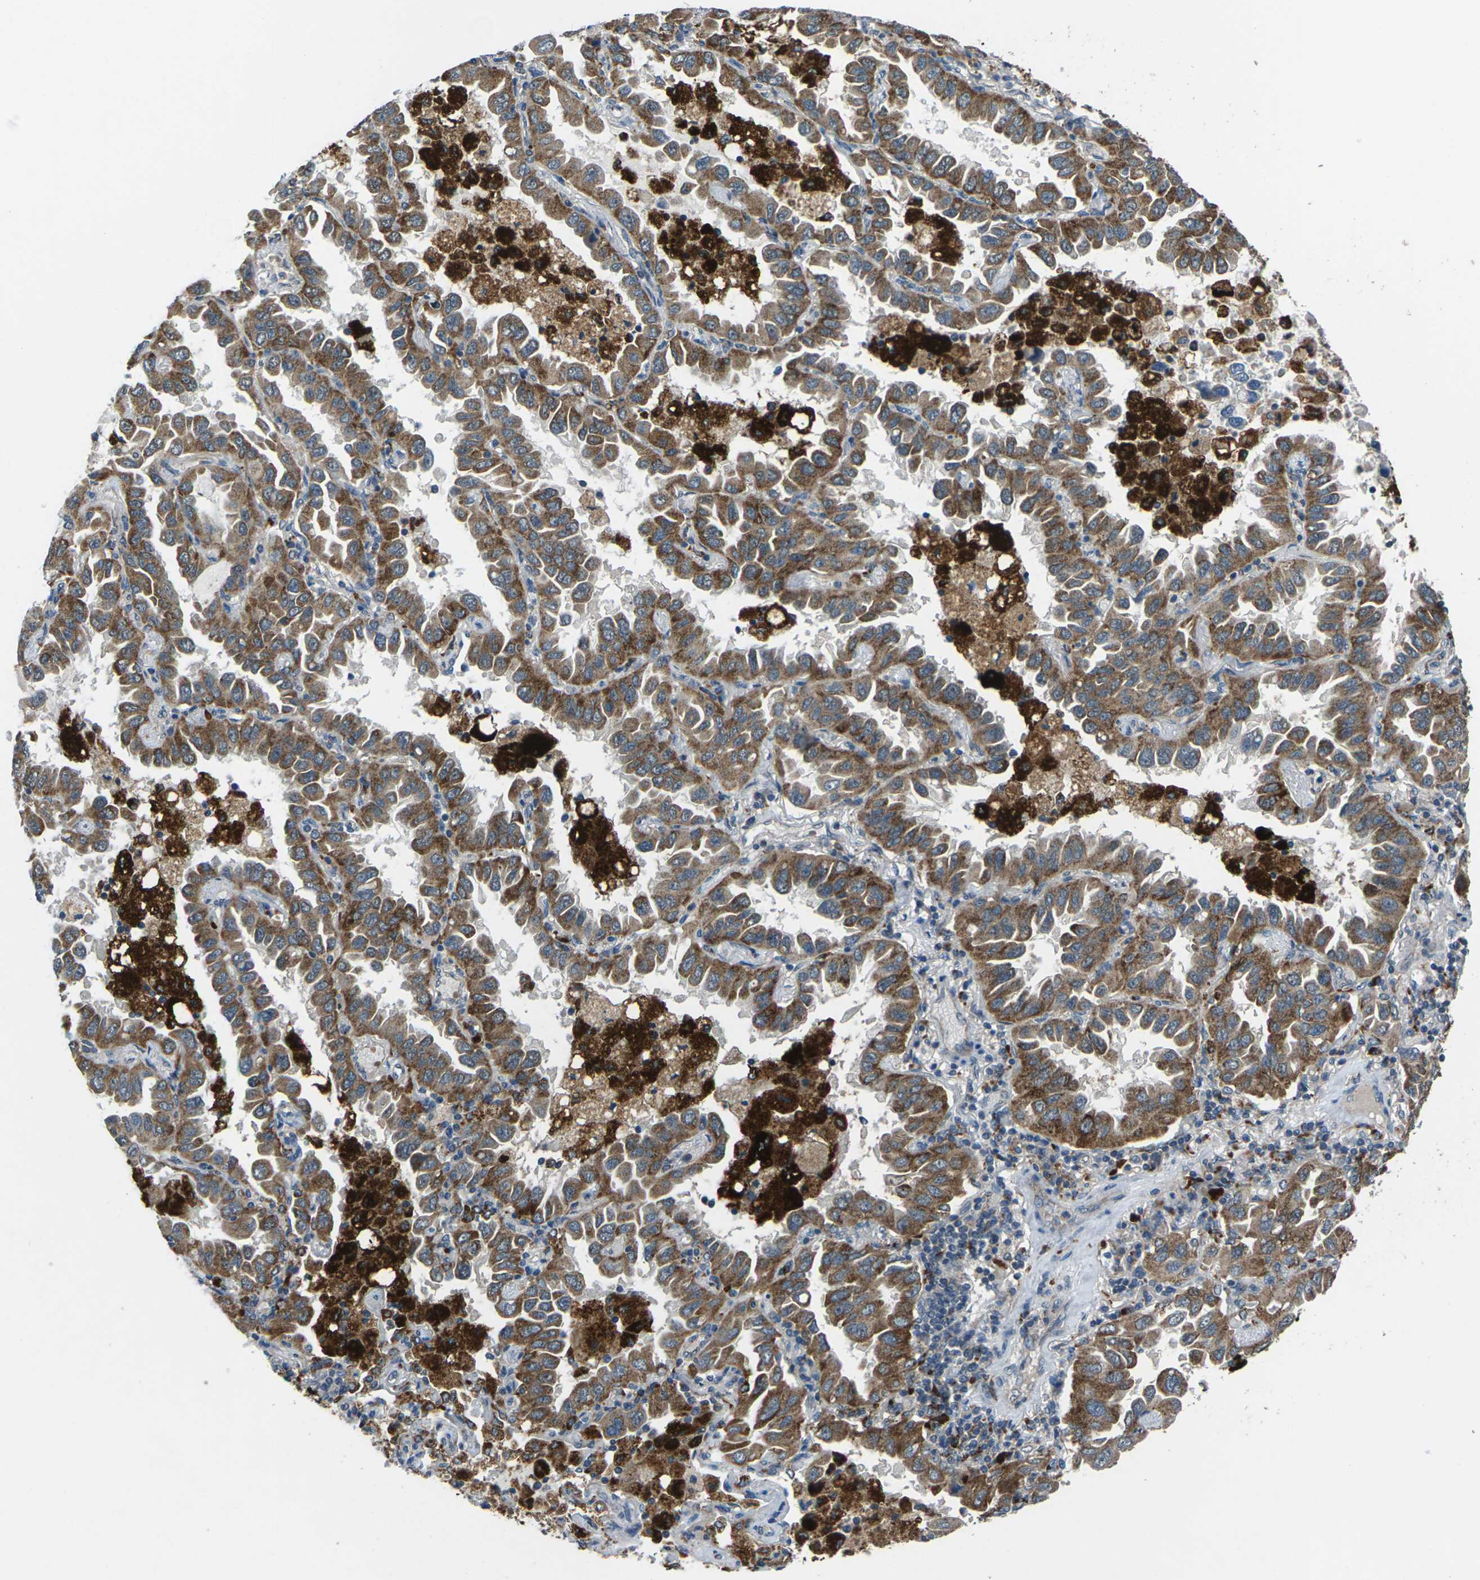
{"staining": {"intensity": "moderate", "quantity": ">75%", "location": "cytoplasmic/membranous"}, "tissue": "lung cancer", "cell_type": "Tumor cells", "image_type": "cancer", "snomed": [{"axis": "morphology", "description": "Adenocarcinoma, NOS"}, {"axis": "topography", "description": "Lung"}], "caption": "Tumor cells demonstrate moderate cytoplasmic/membranous staining in approximately >75% of cells in adenocarcinoma (lung).", "gene": "SLC31A2", "patient": {"sex": "male", "age": 64}}